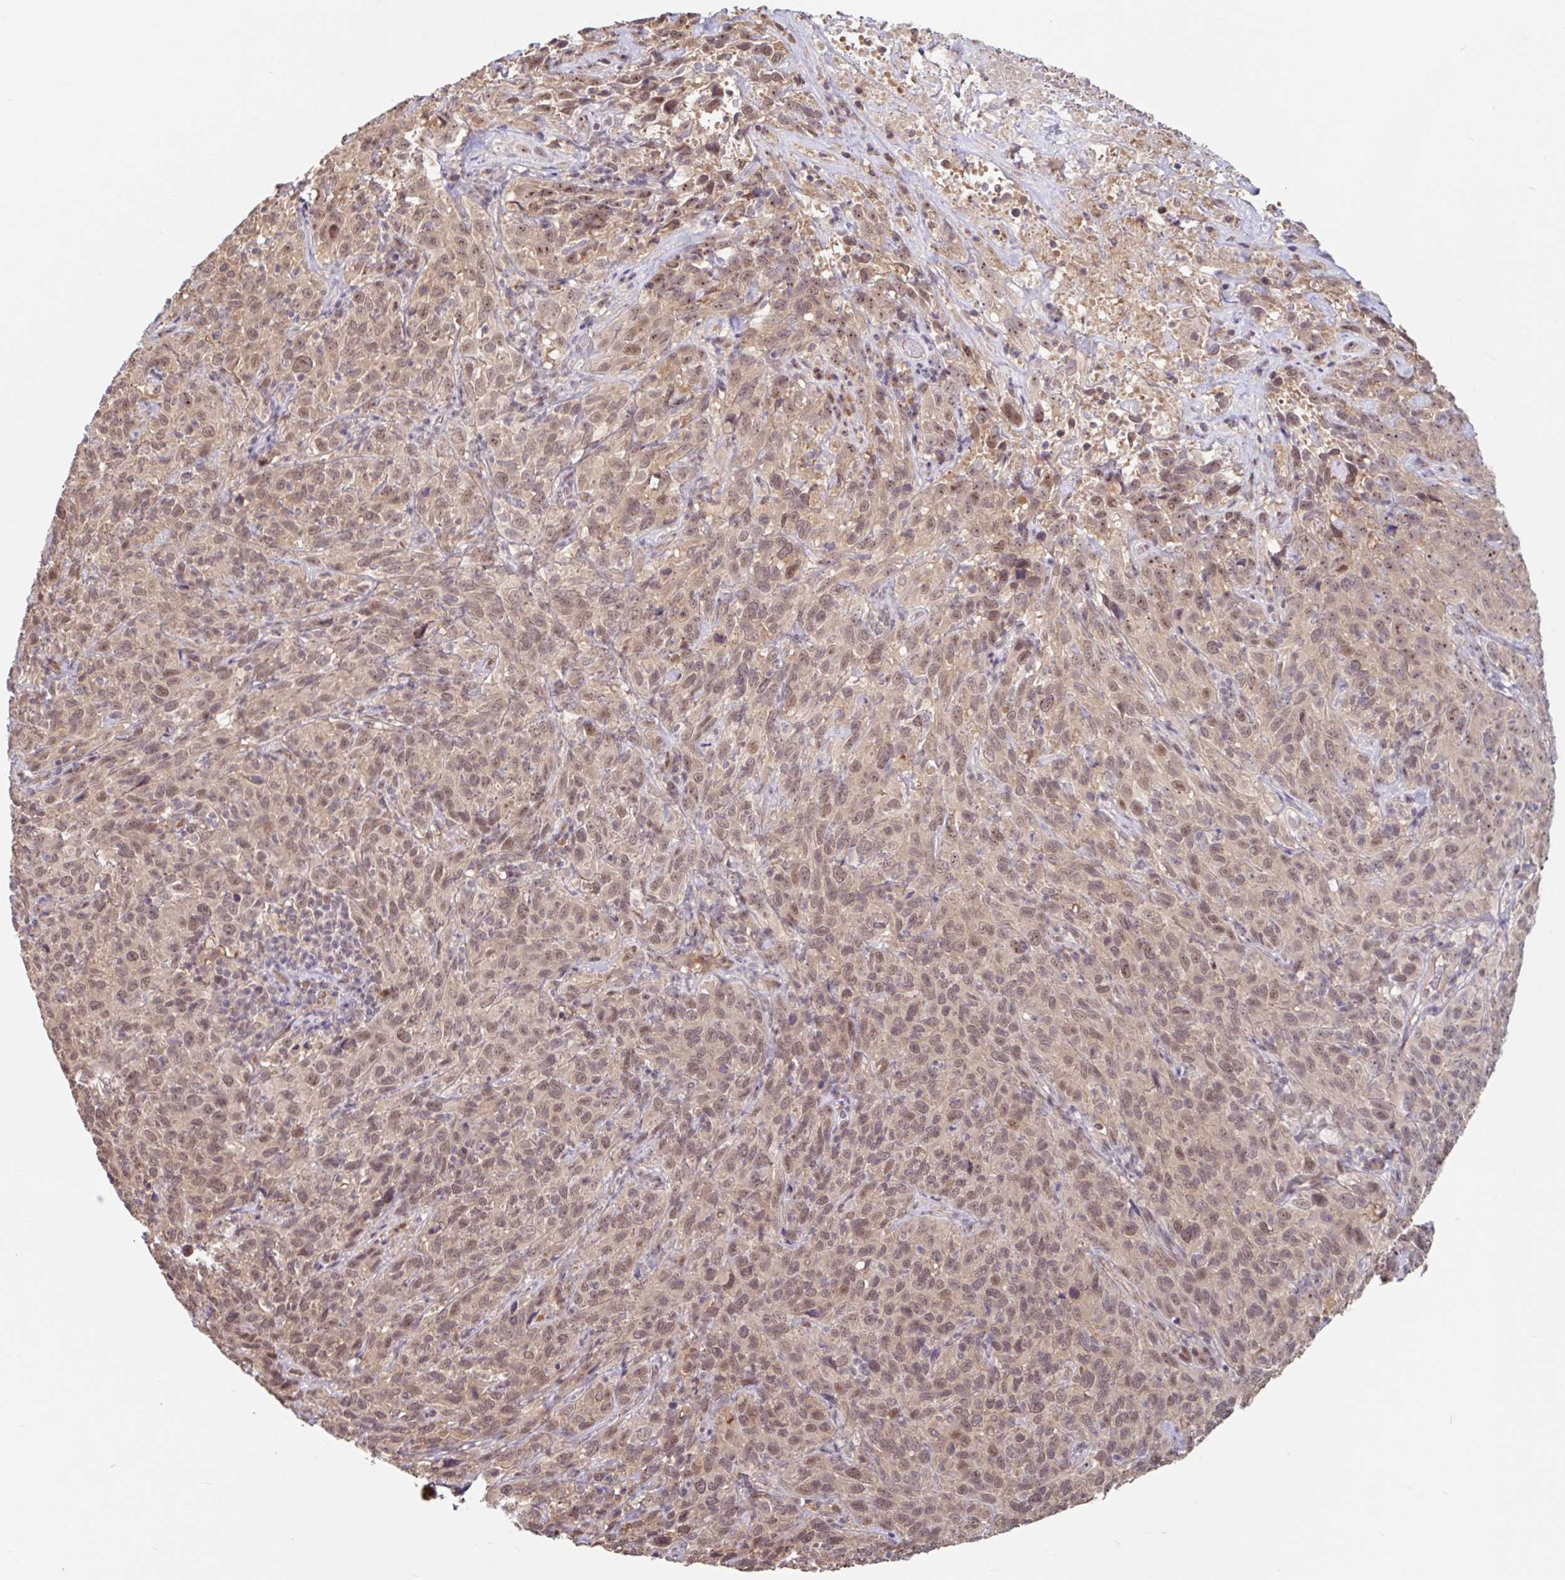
{"staining": {"intensity": "weak", "quantity": ">75%", "location": "nuclear"}, "tissue": "cervical cancer", "cell_type": "Tumor cells", "image_type": "cancer", "snomed": [{"axis": "morphology", "description": "Squamous cell carcinoma, NOS"}, {"axis": "topography", "description": "Cervix"}], "caption": "Protein staining of cervical squamous cell carcinoma tissue displays weak nuclear expression in about >75% of tumor cells. (DAB IHC with brightfield microscopy, high magnification).", "gene": "STYXL1", "patient": {"sex": "female", "age": 51}}